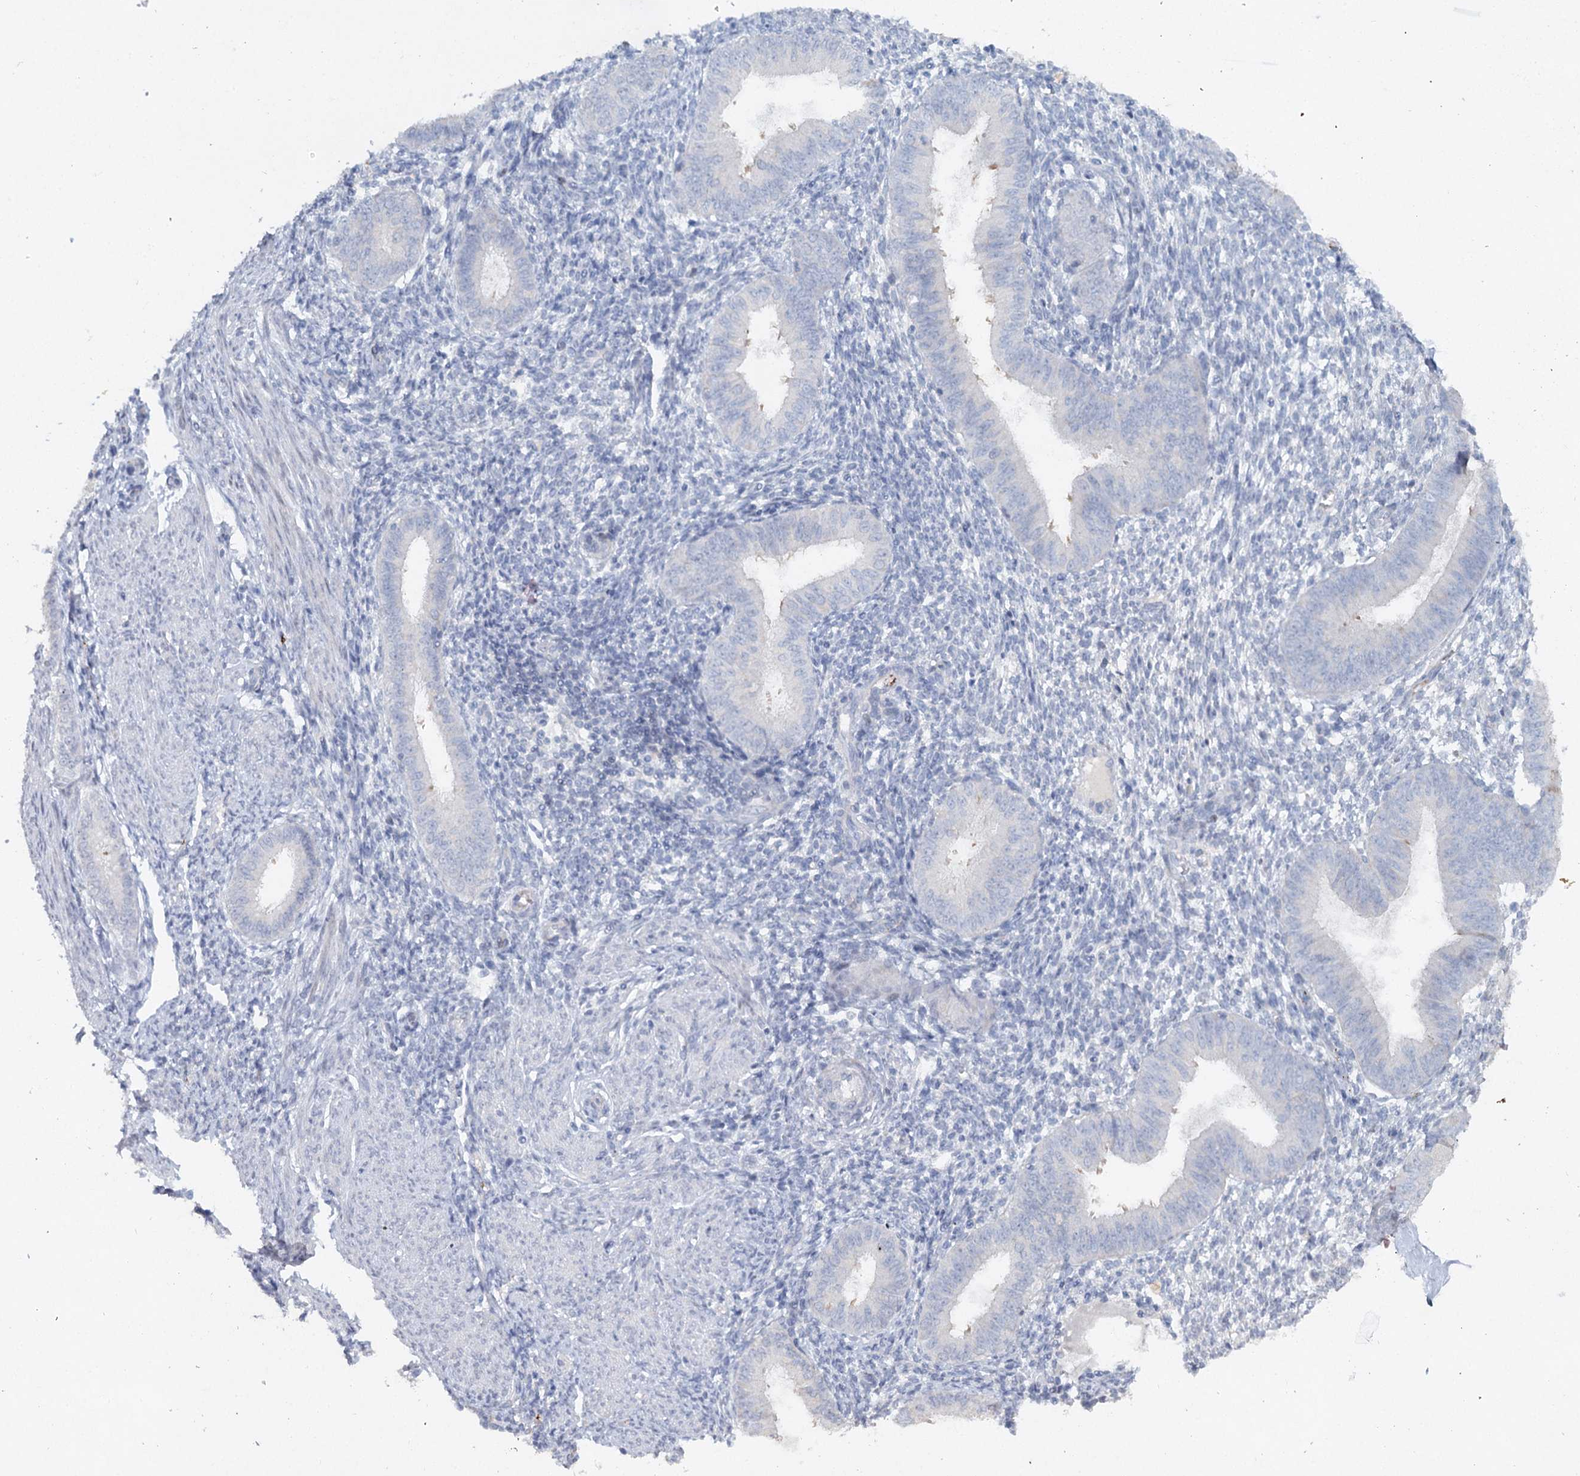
{"staining": {"intensity": "negative", "quantity": "none", "location": "none"}, "tissue": "endometrium", "cell_type": "Cells in endometrial stroma", "image_type": "normal", "snomed": [{"axis": "morphology", "description": "Normal tissue, NOS"}, {"axis": "topography", "description": "Uterus"}, {"axis": "topography", "description": "Endometrium"}], "caption": "Benign endometrium was stained to show a protein in brown. There is no significant staining in cells in endometrial stroma. (Stains: DAB IHC with hematoxylin counter stain, Microscopy: brightfield microscopy at high magnification).", "gene": "RFX6", "patient": {"sex": "female", "age": 48}}